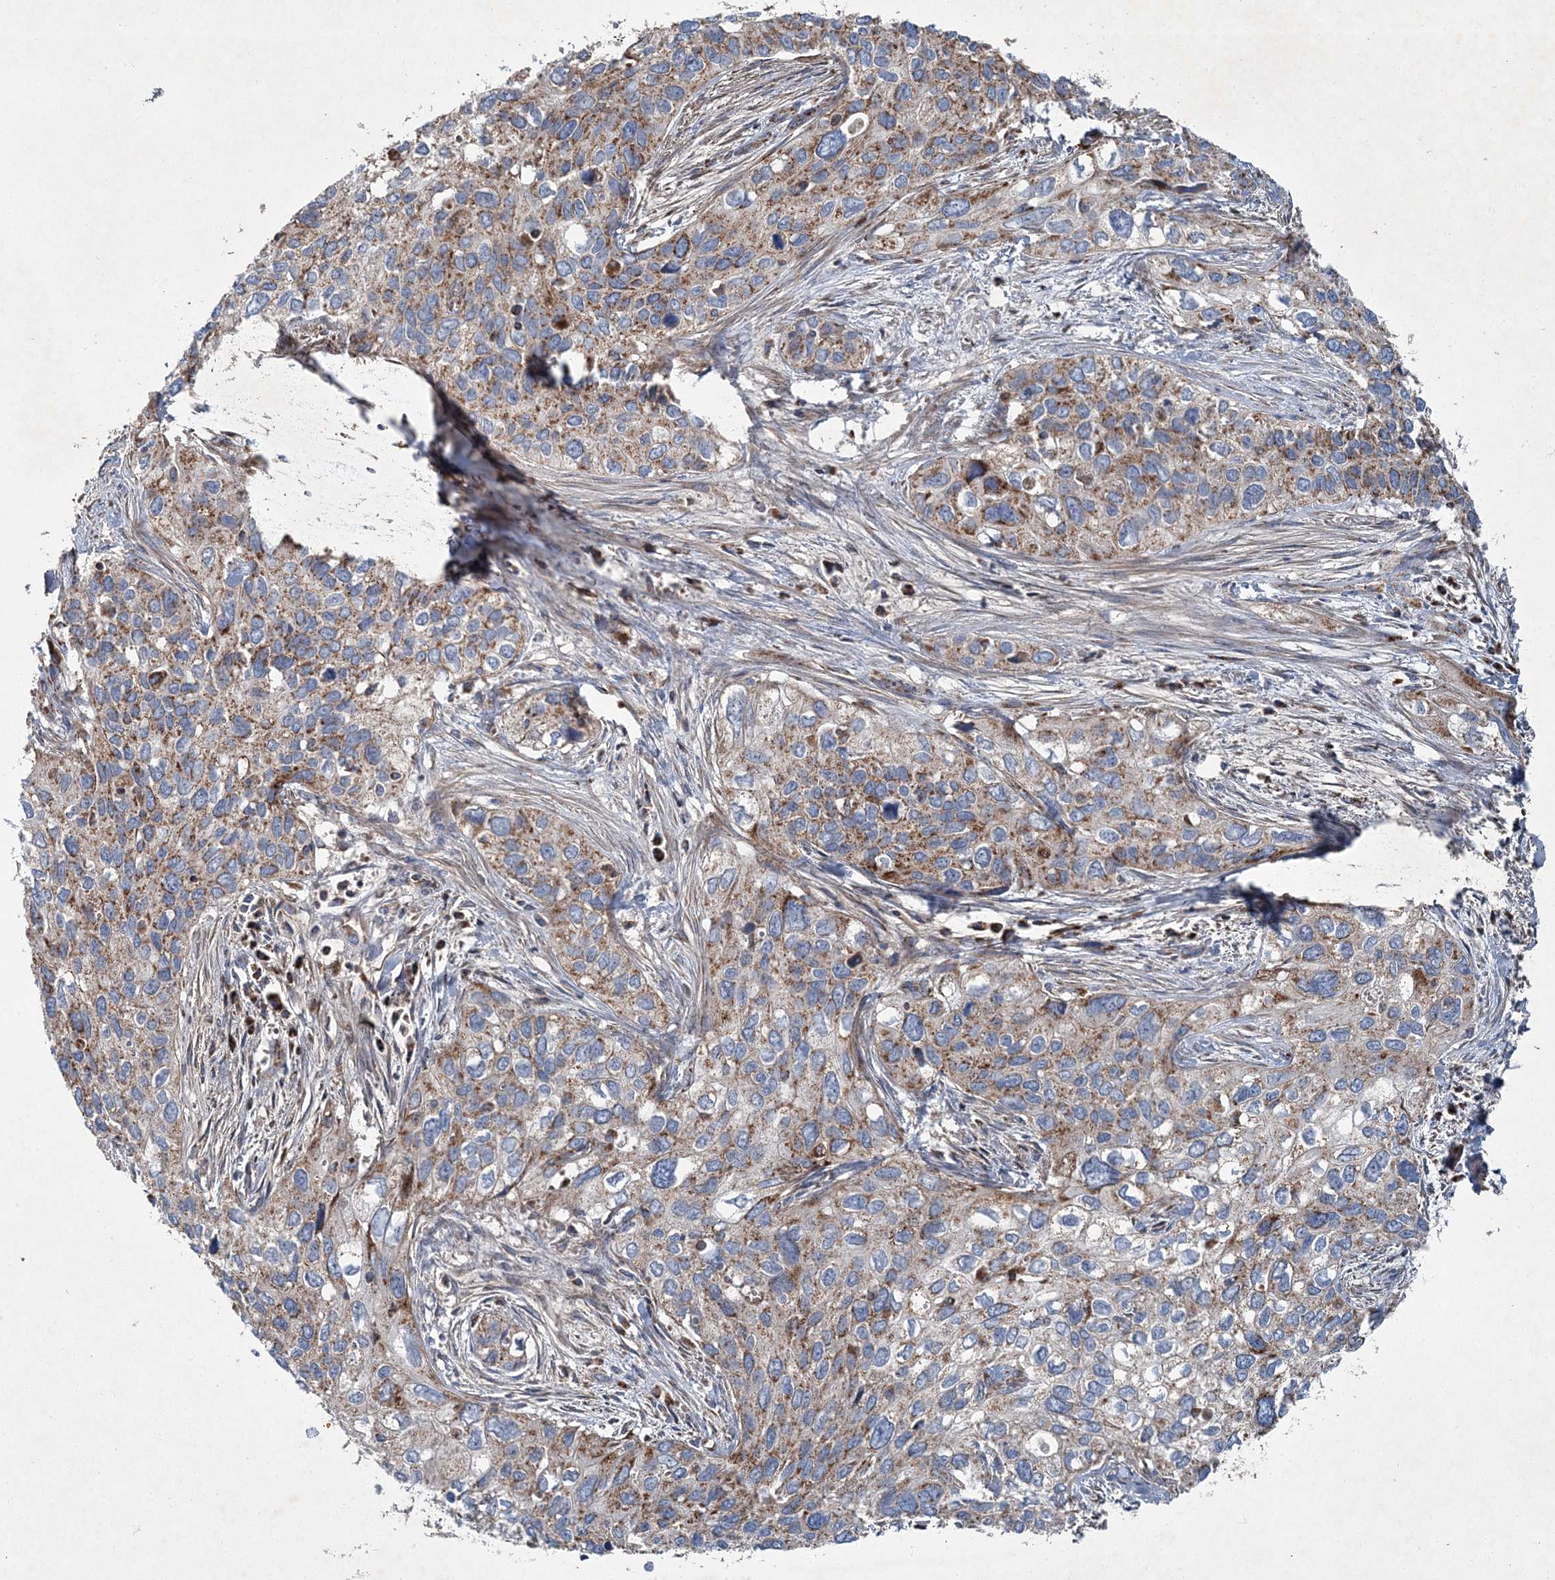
{"staining": {"intensity": "moderate", "quantity": ">75%", "location": "cytoplasmic/membranous"}, "tissue": "cervical cancer", "cell_type": "Tumor cells", "image_type": "cancer", "snomed": [{"axis": "morphology", "description": "Squamous cell carcinoma, NOS"}, {"axis": "topography", "description": "Cervix"}], "caption": "Human cervical cancer stained for a protein (brown) demonstrates moderate cytoplasmic/membranous positive positivity in about >75% of tumor cells.", "gene": "SPAG16", "patient": {"sex": "female", "age": 55}}